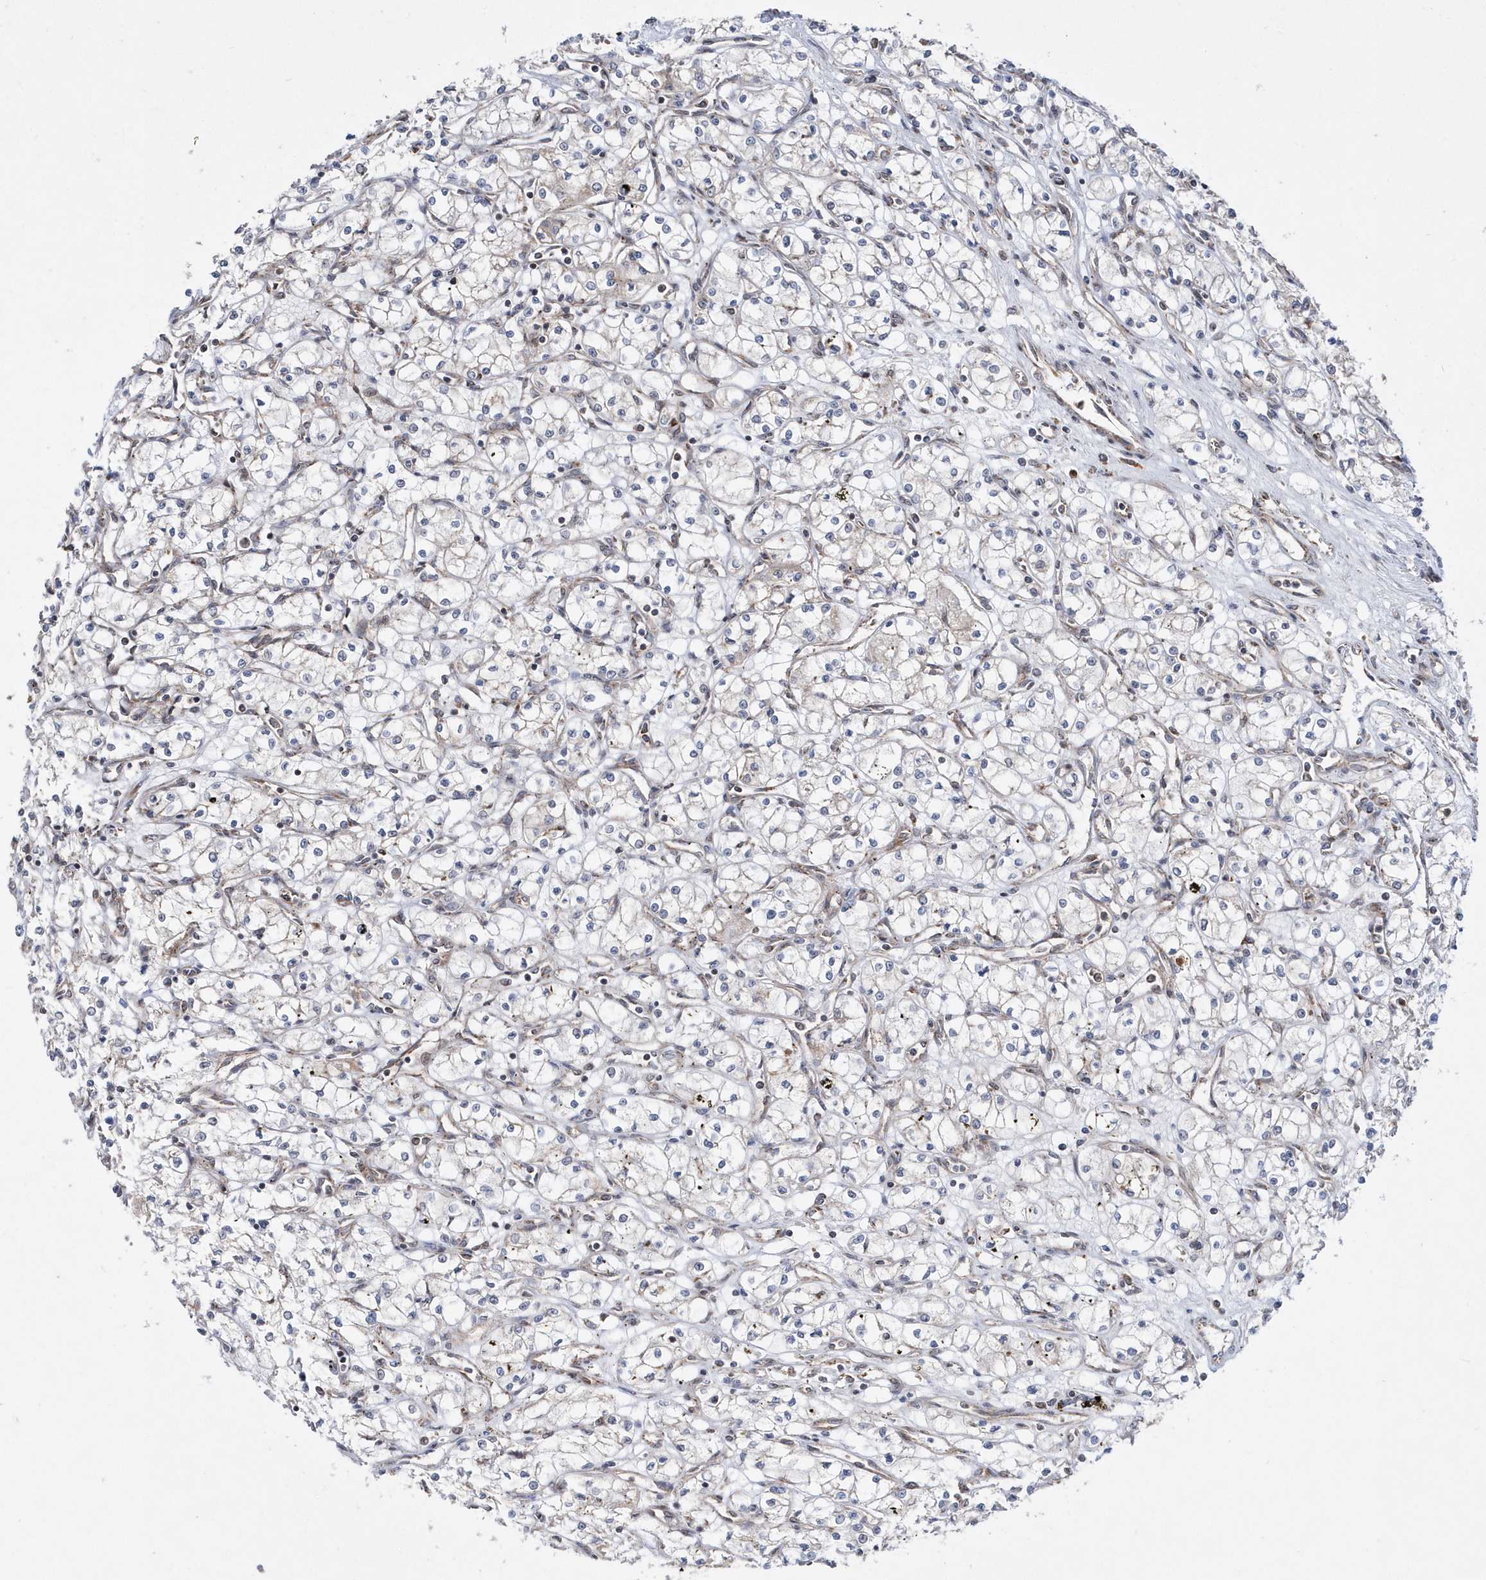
{"staining": {"intensity": "negative", "quantity": "none", "location": "none"}, "tissue": "renal cancer", "cell_type": "Tumor cells", "image_type": "cancer", "snomed": [{"axis": "morphology", "description": "Adenocarcinoma, NOS"}, {"axis": "topography", "description": "Kidney"}], "caption": "This micrograph is of renal cancer (adenocarcinoma) stained with IHC to label a protein in brown with the nuclei are counter-stained blue. There is no positivity in tumor cells.", "gene": "DALRD3", "patient": {"sex": "male", "age": 59}}